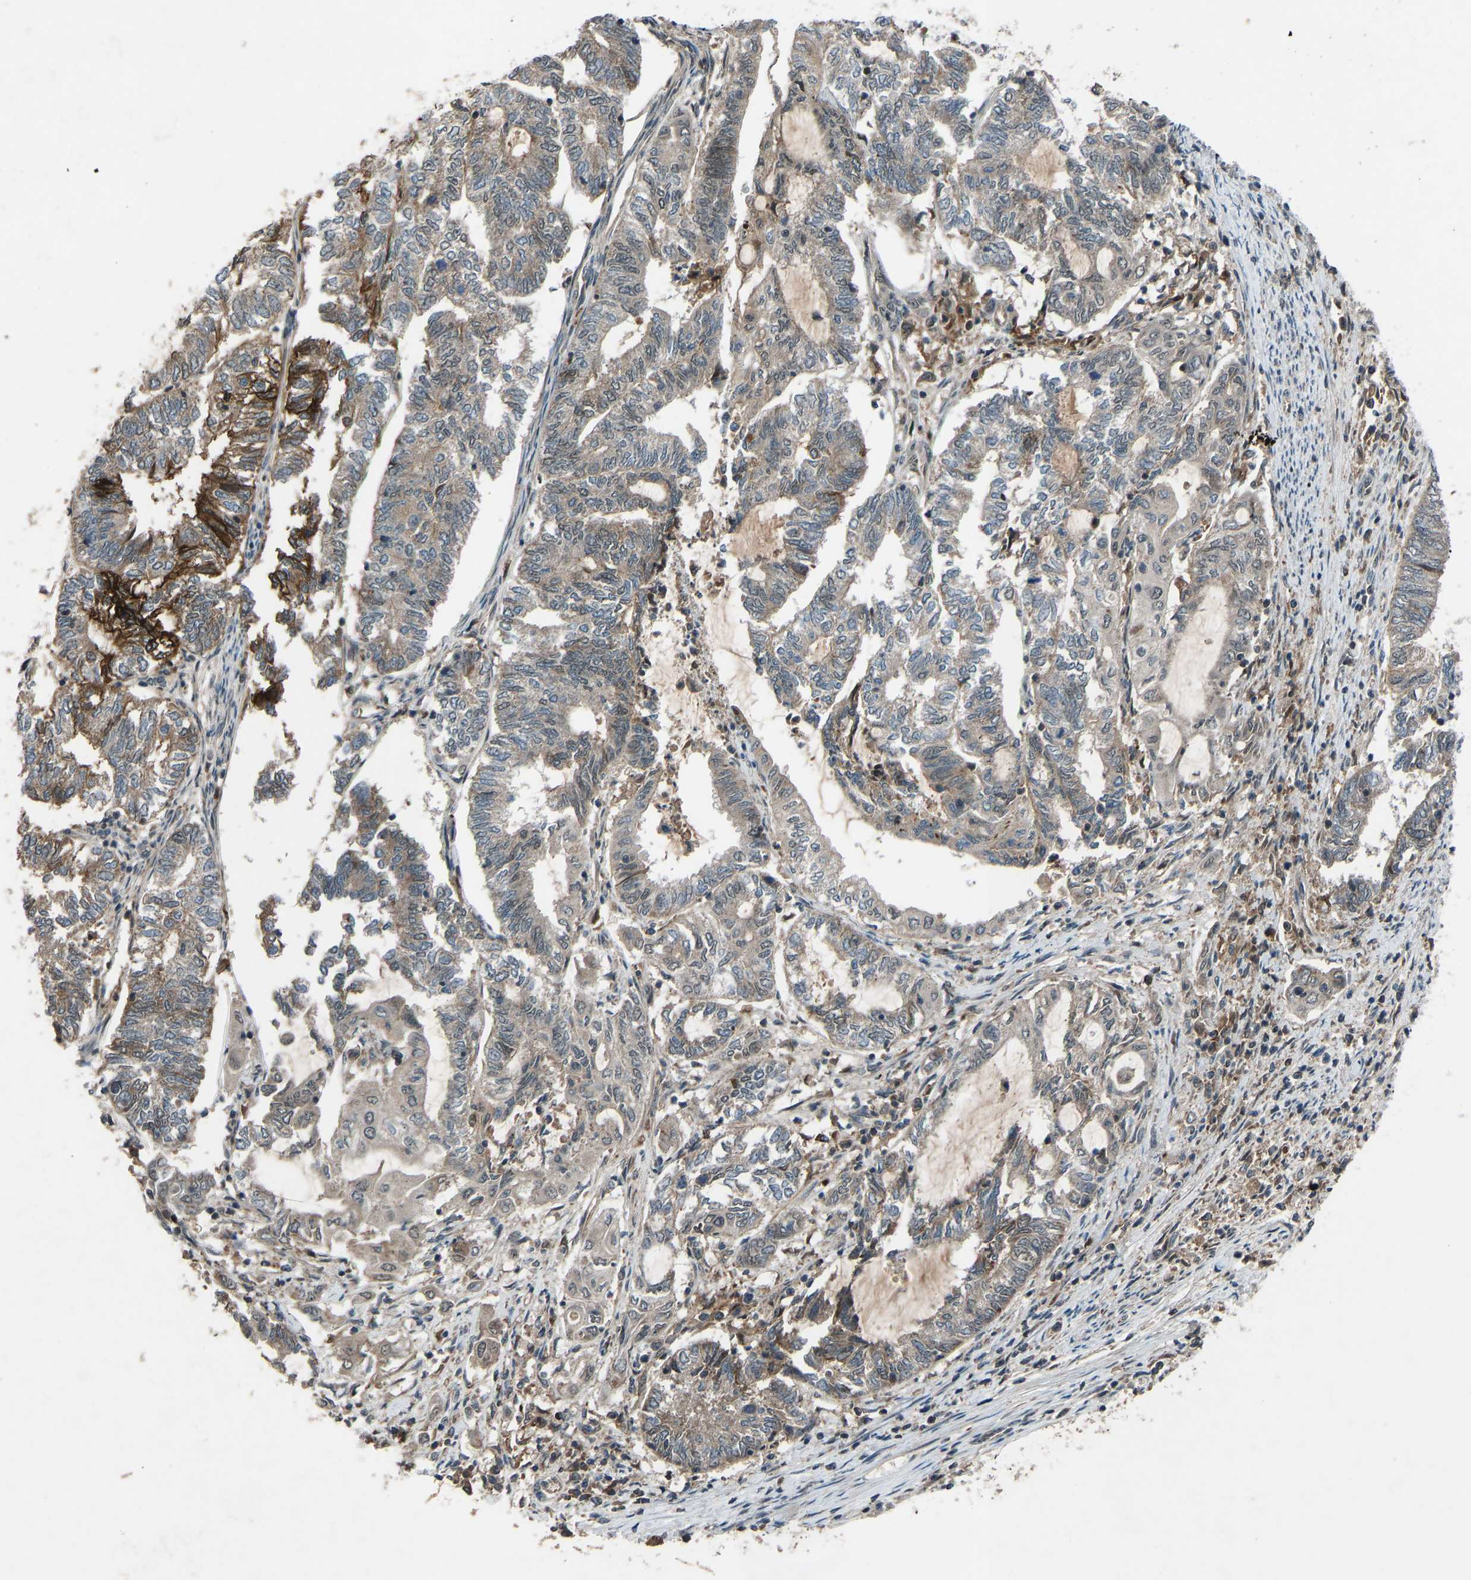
{"staining": {"intensity": "moderate", "quantity": "<25%", "location": "cytoplasmic/membranous"}, "tissue": "endometrial cancer", "cell_type": "Tumor cells", "image_type": "cancer", "snomed": [{"axis": "morphology", "description": "Adenocarcinoma, NOS"}, {"axis": "topography", "description": "Uterus"}, {"axis": "topography", "description": "Endometrium"}], "caption": "This image displays immunohistochemistry (IHC) staining of human endometrial cancer (adenocarcinoma), with low moderate cytoplasmic/membranous expression in about <25% of tumor cells.", "gene": "SLC43A1", "patient": {"sex": "female", "age": 70}}